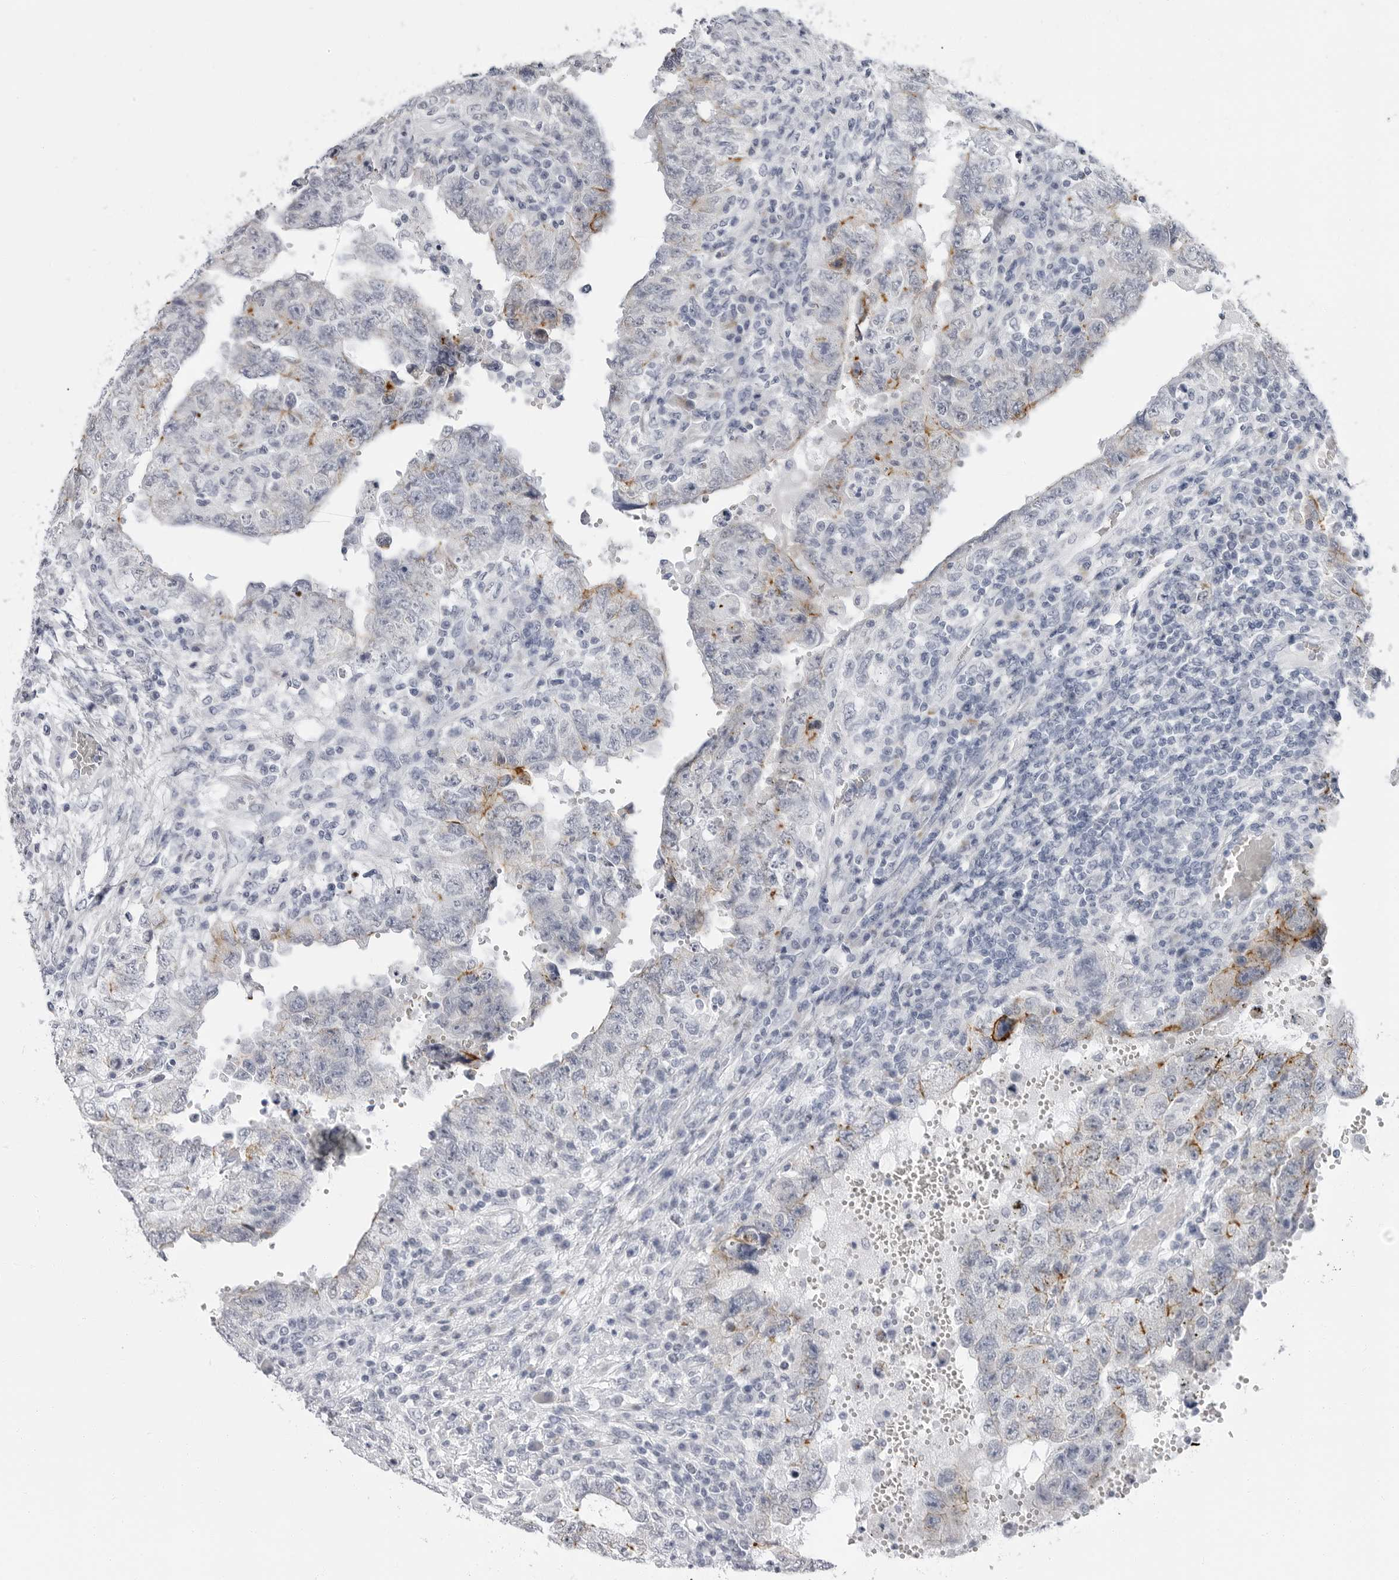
{"staining": {"intensity": "moderate", "quantity": "<25%", "location": "cytoplasmic/membranous"}, "tissue": "testis cancer", "cell_type": "Tumor cells", "image_type": "cancer", "snomed": [{"axis": "morphology", "description": "Carcinoma, Embryonal, NOS"}, {"axis": "topography", "description": "Testis"}], "caption": "Embryonal carcinoma (testis) stained for a protein displays moderate cytoplasmic/membranous positivity in tumor cells. (DAB IHC, brown staining for protein, blue staining for nuclei).", "gene": "ERICH3", "patient": {"sex": "male", "age": 26}}